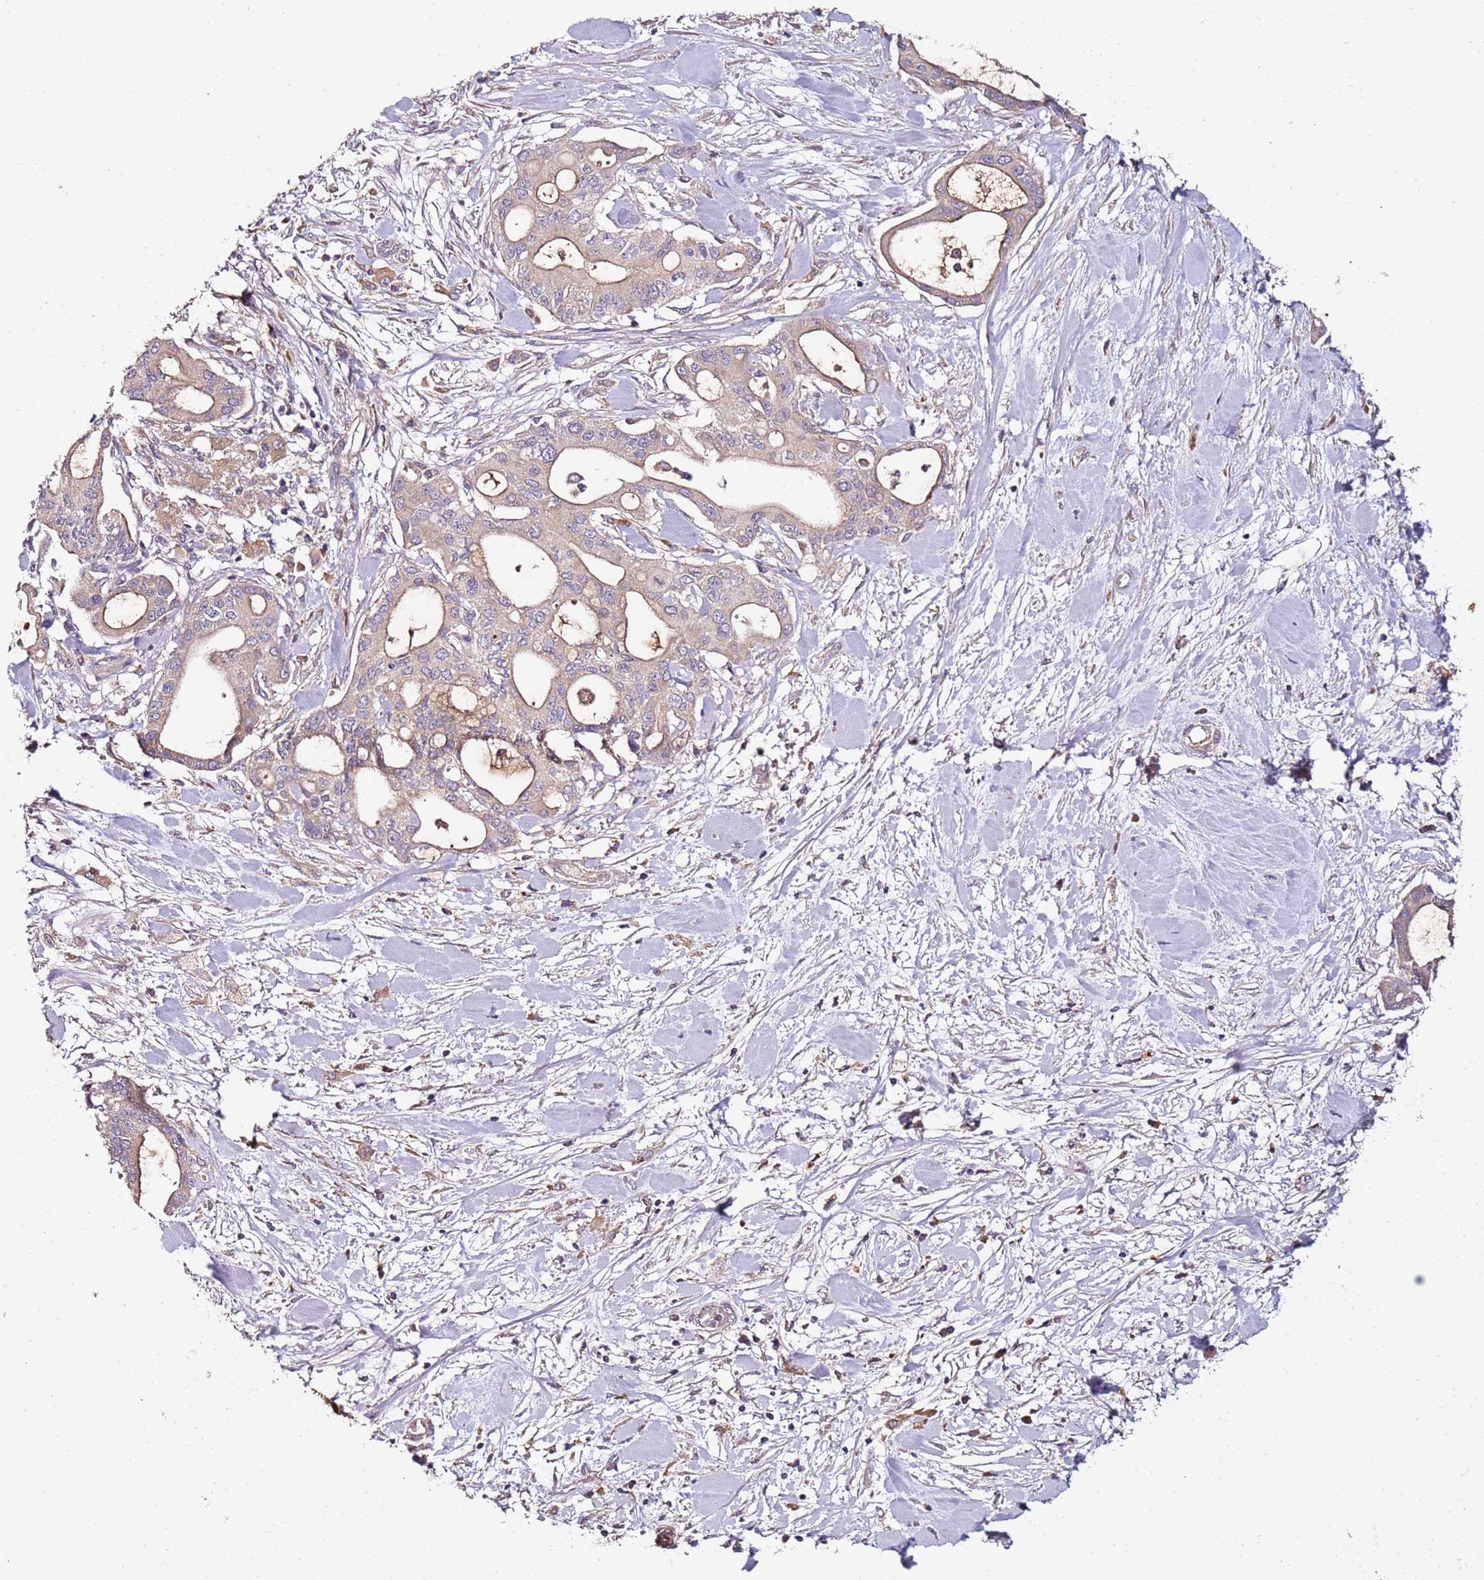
{"staining": {"intensity": "moderate", "quantity": "<25%", "location": "cytoplasmic/membranous"}, "tissue": "pancreatic cancer", "cell_type": "Tumor cells", "image_type": "cancer", "snomed": [{"axis": "morphology", "description": "Adenocarcinoma, NOS"}, {"axis": "topography", "description": "Pancreas"}], "caption": "IHC of human pancreatic cancer shows low levels of moderate cytoplasmic/membranous positivity in approximately <25% of tumor cells.", "gene": "KRTAP21-3", "patient": {"sex": "male", "age": 46}}